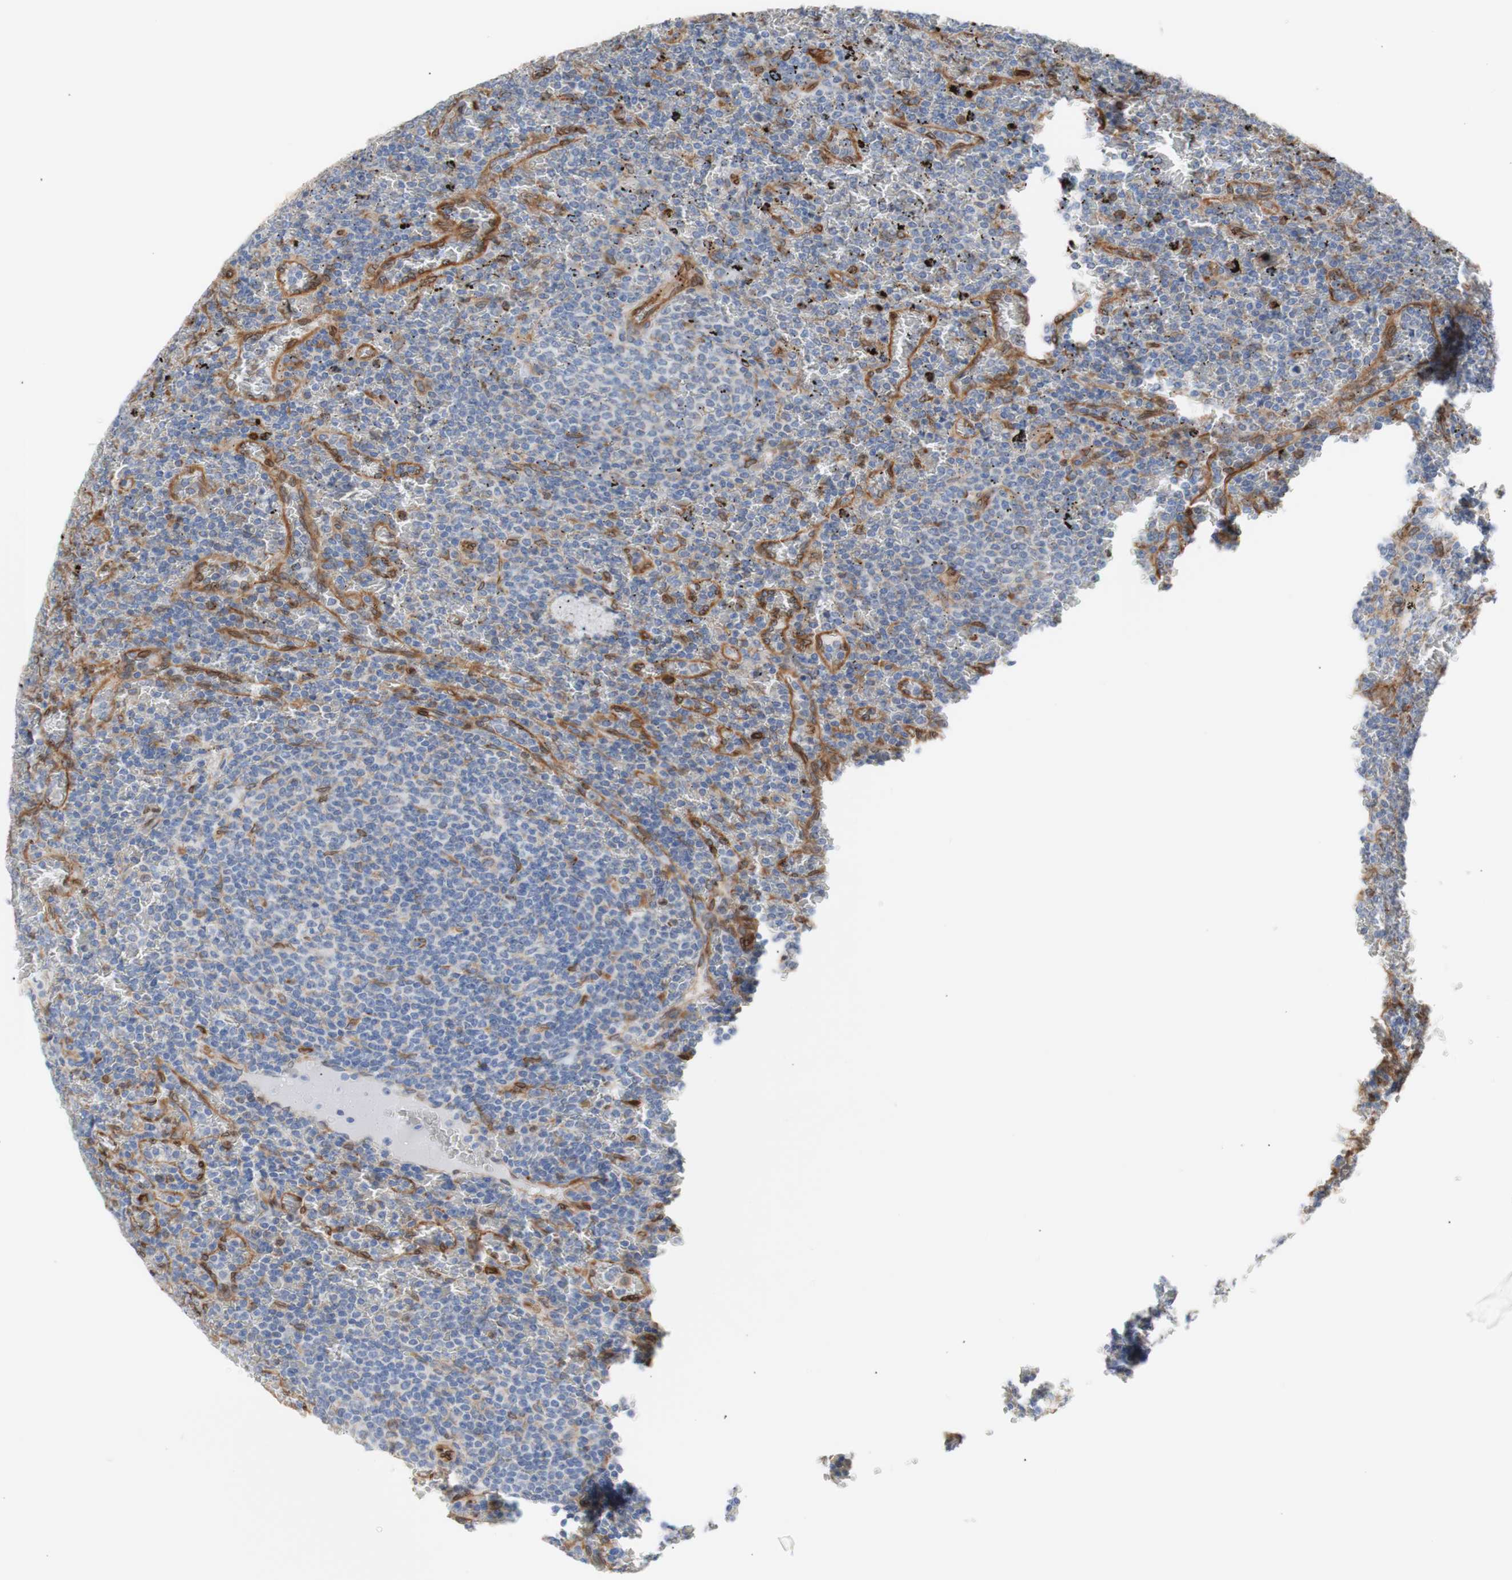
{"staining": {"intensity": "moderate", "quantity": "<25%", "location": "cytoplasmic/membranous,nuclear"}, "tissue": "lymphoma", "cell_type": "Tumor cells", "image_type": "cancer", "snomed": [{"axis": "morphology", "description": "Malignant lymphoma, non-Hodgkin's type, Low grade"}, {"axis": "topography", "description": "Spleen"}], "caption": "A brown stain labels moderate cytoplasmic/membranous and nuclear positivity of a protein in lymphoma tumor cells.", "gene": "ERLIN1", "patient": {"sex": "female", "age": 77}}